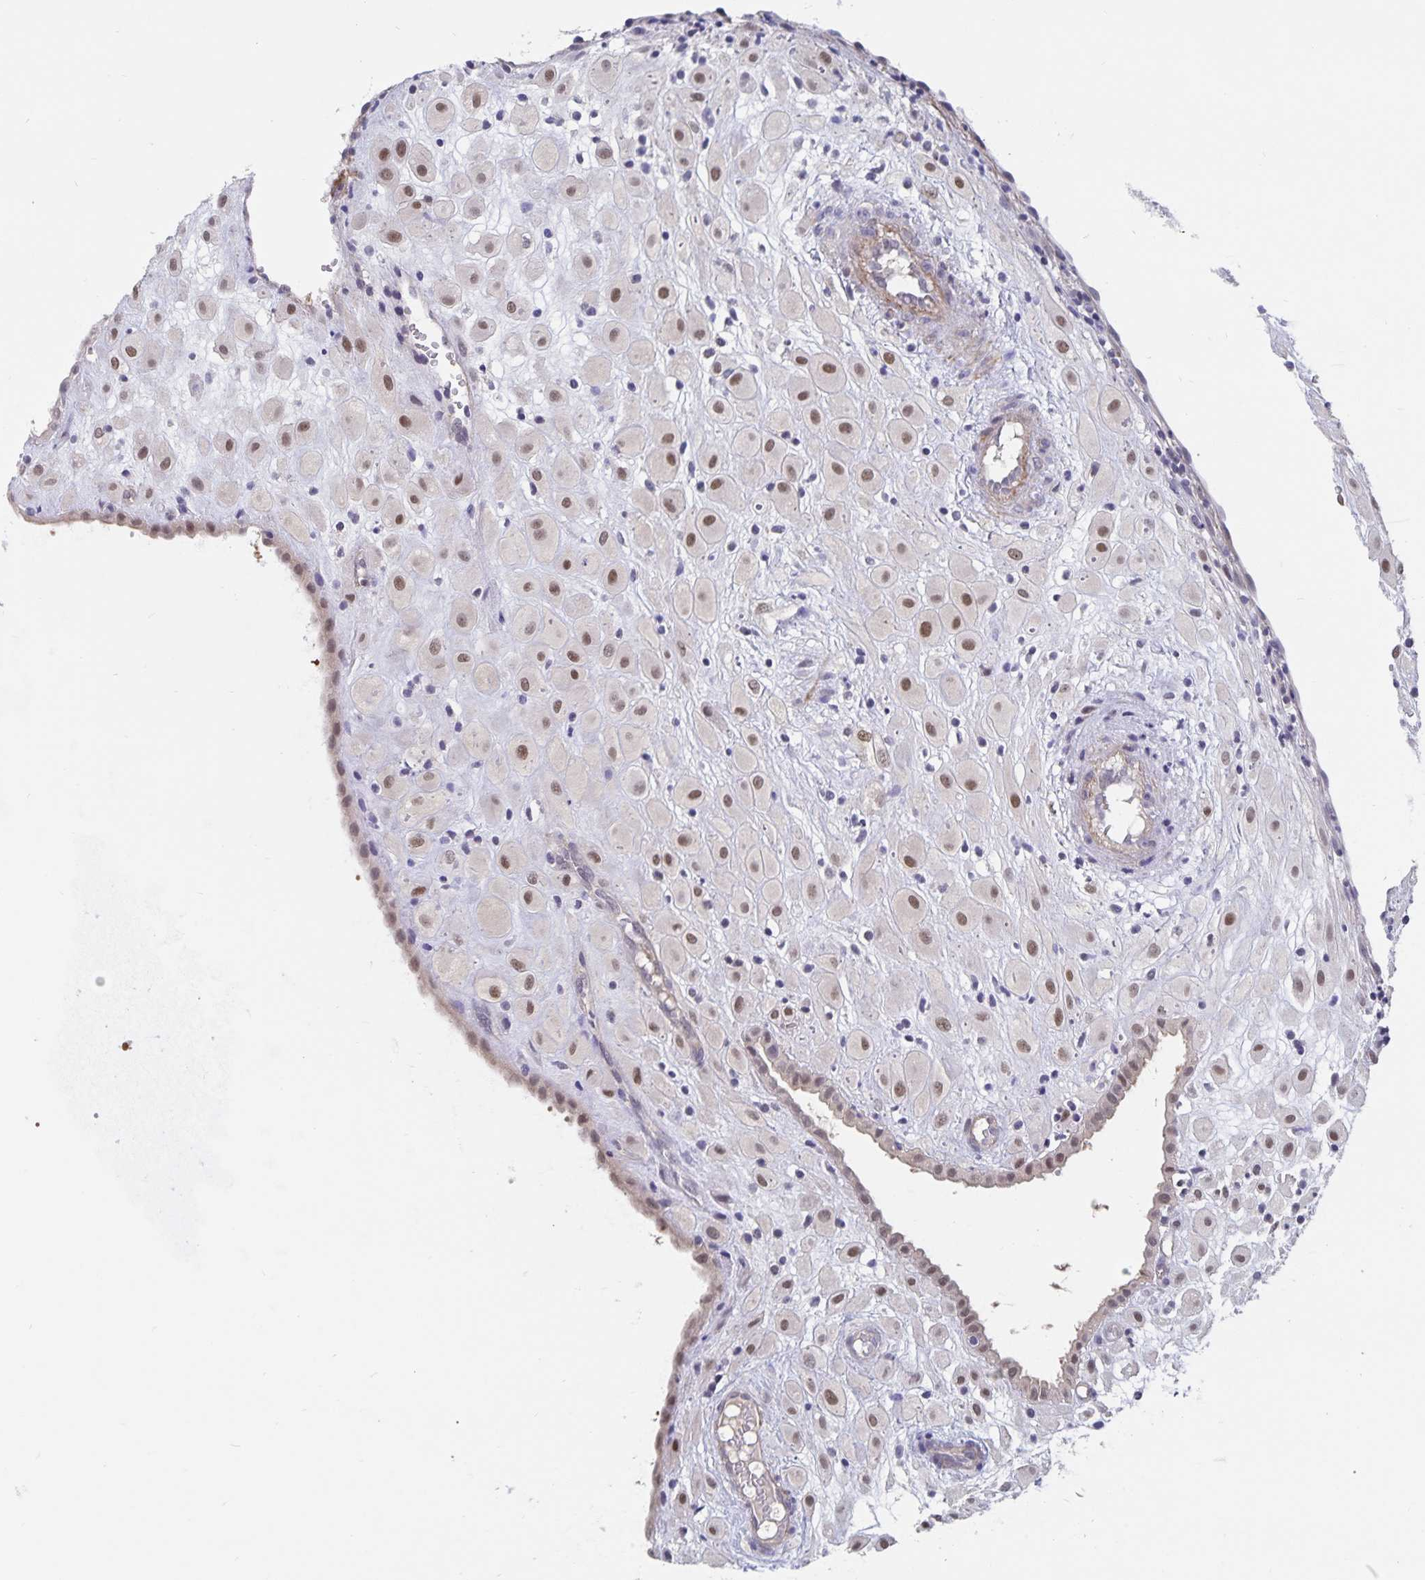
{"staining": {"intensity": "moderate", "quantity": ">75%", "location": "nuclear"}, "tissue": "placenta", "cell_type": "Decidual cells", "image_type": "normal", "snomed": [{"axis": "morphology", "description": "Normal tissue, NOS"}, {"axis": "topography", "description": "Placenta"}], "caption": "A medium amount of moderate nuclear staining is identified in about >75% of decidual cells in normal placenta. (brown staining indicates protein expression, while blue staining denotes nuclei).", "gene": "BAG6", "patient": {"sex": "female", "age": 24}}